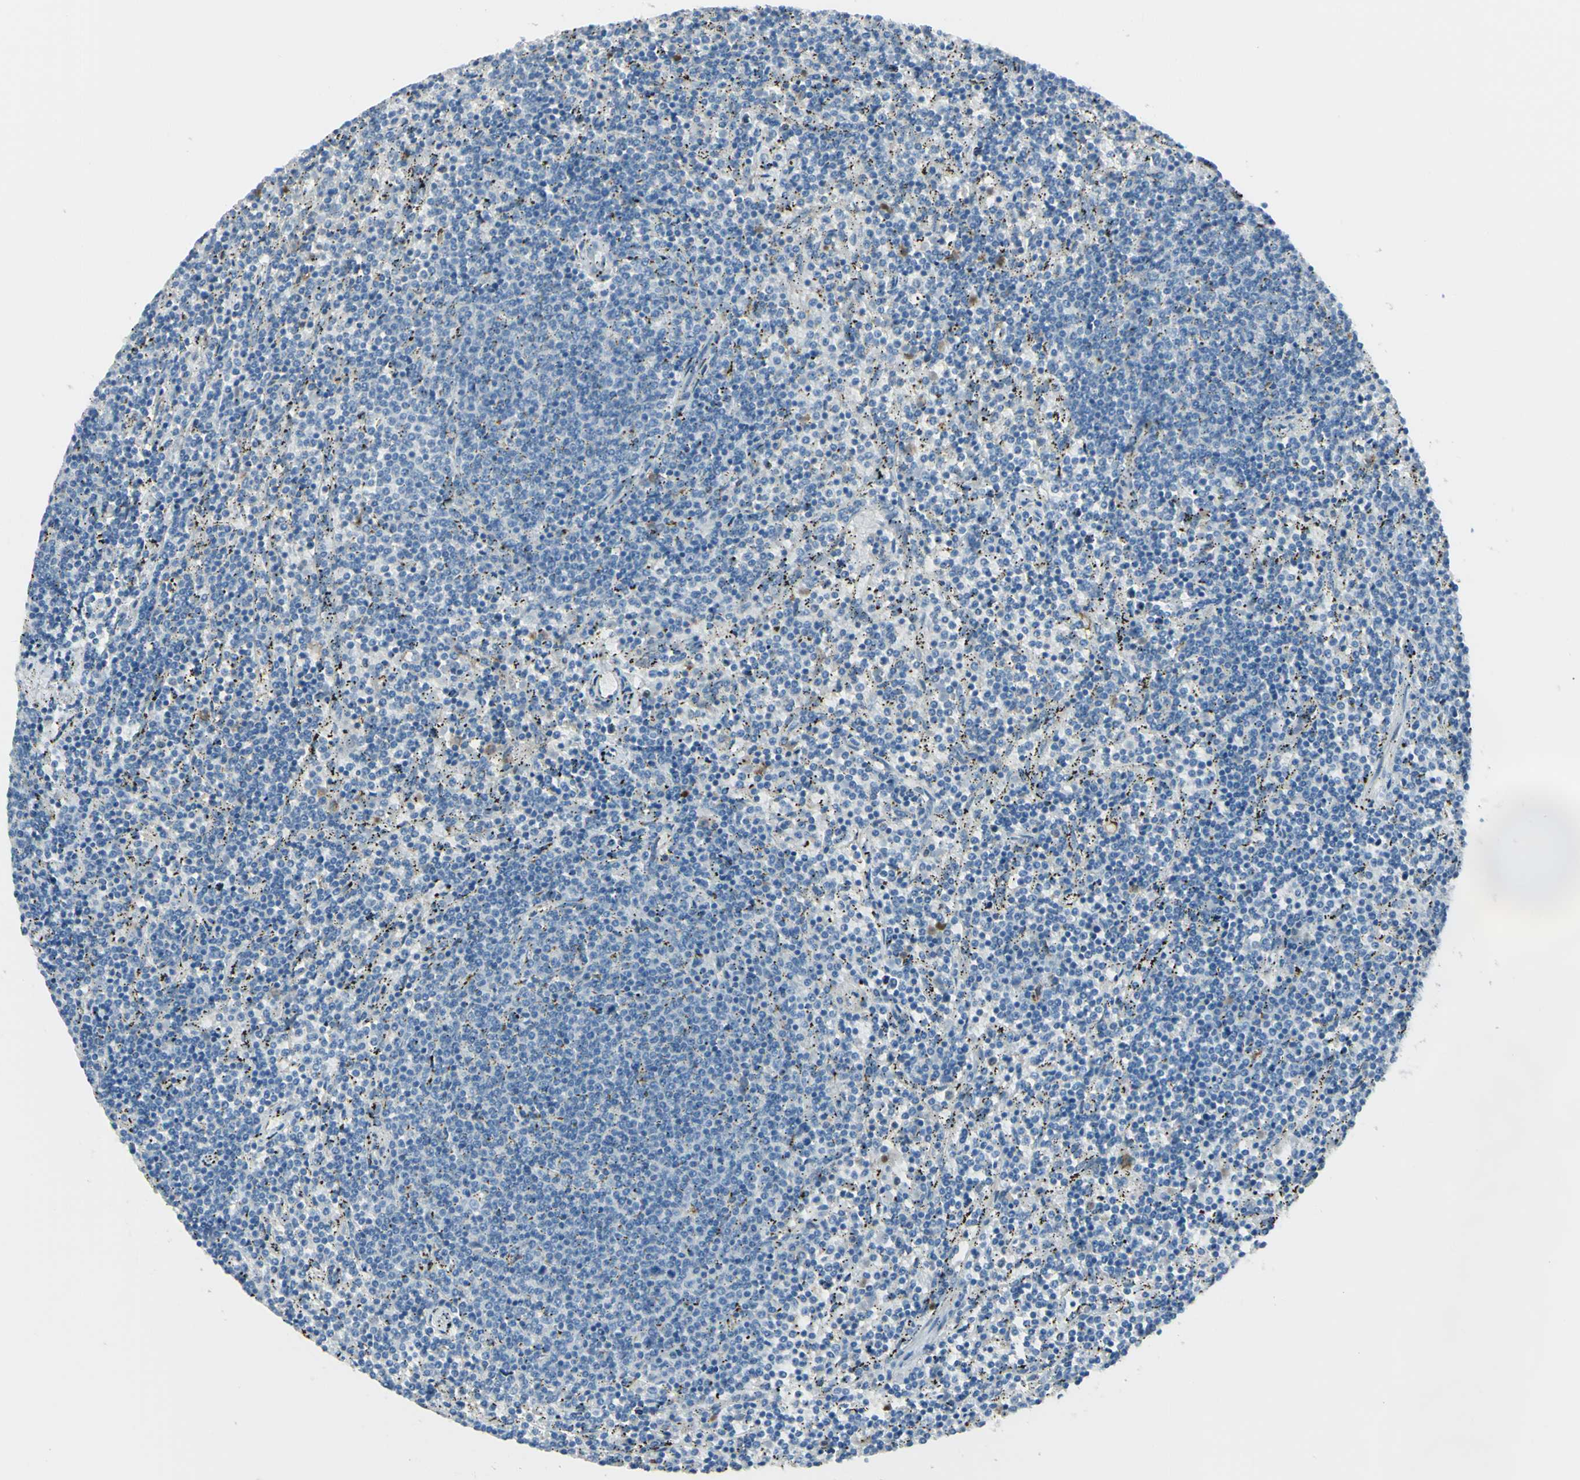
{"staining": {"intensity": "negative", "quantity": "none", "location": "none"}, "tissue": "lymphoma", "cell_type": "Tumor cells", "image_type": "cancer", "snomed": [{"axis": "morphology", "description": "Malignant lymphoma, non-Hodgkin's type, Low grade"}, {"axis": "topography", "description": "Spleen"}], "caption": "IHC image of human low-grade malignant lymphoma, non-Hodgkin's type stained for a protein (brown), which reveals no positivity in tumor cells.", "gene": "ZNF557", "patient": {"sex": "female", "age": 50}}